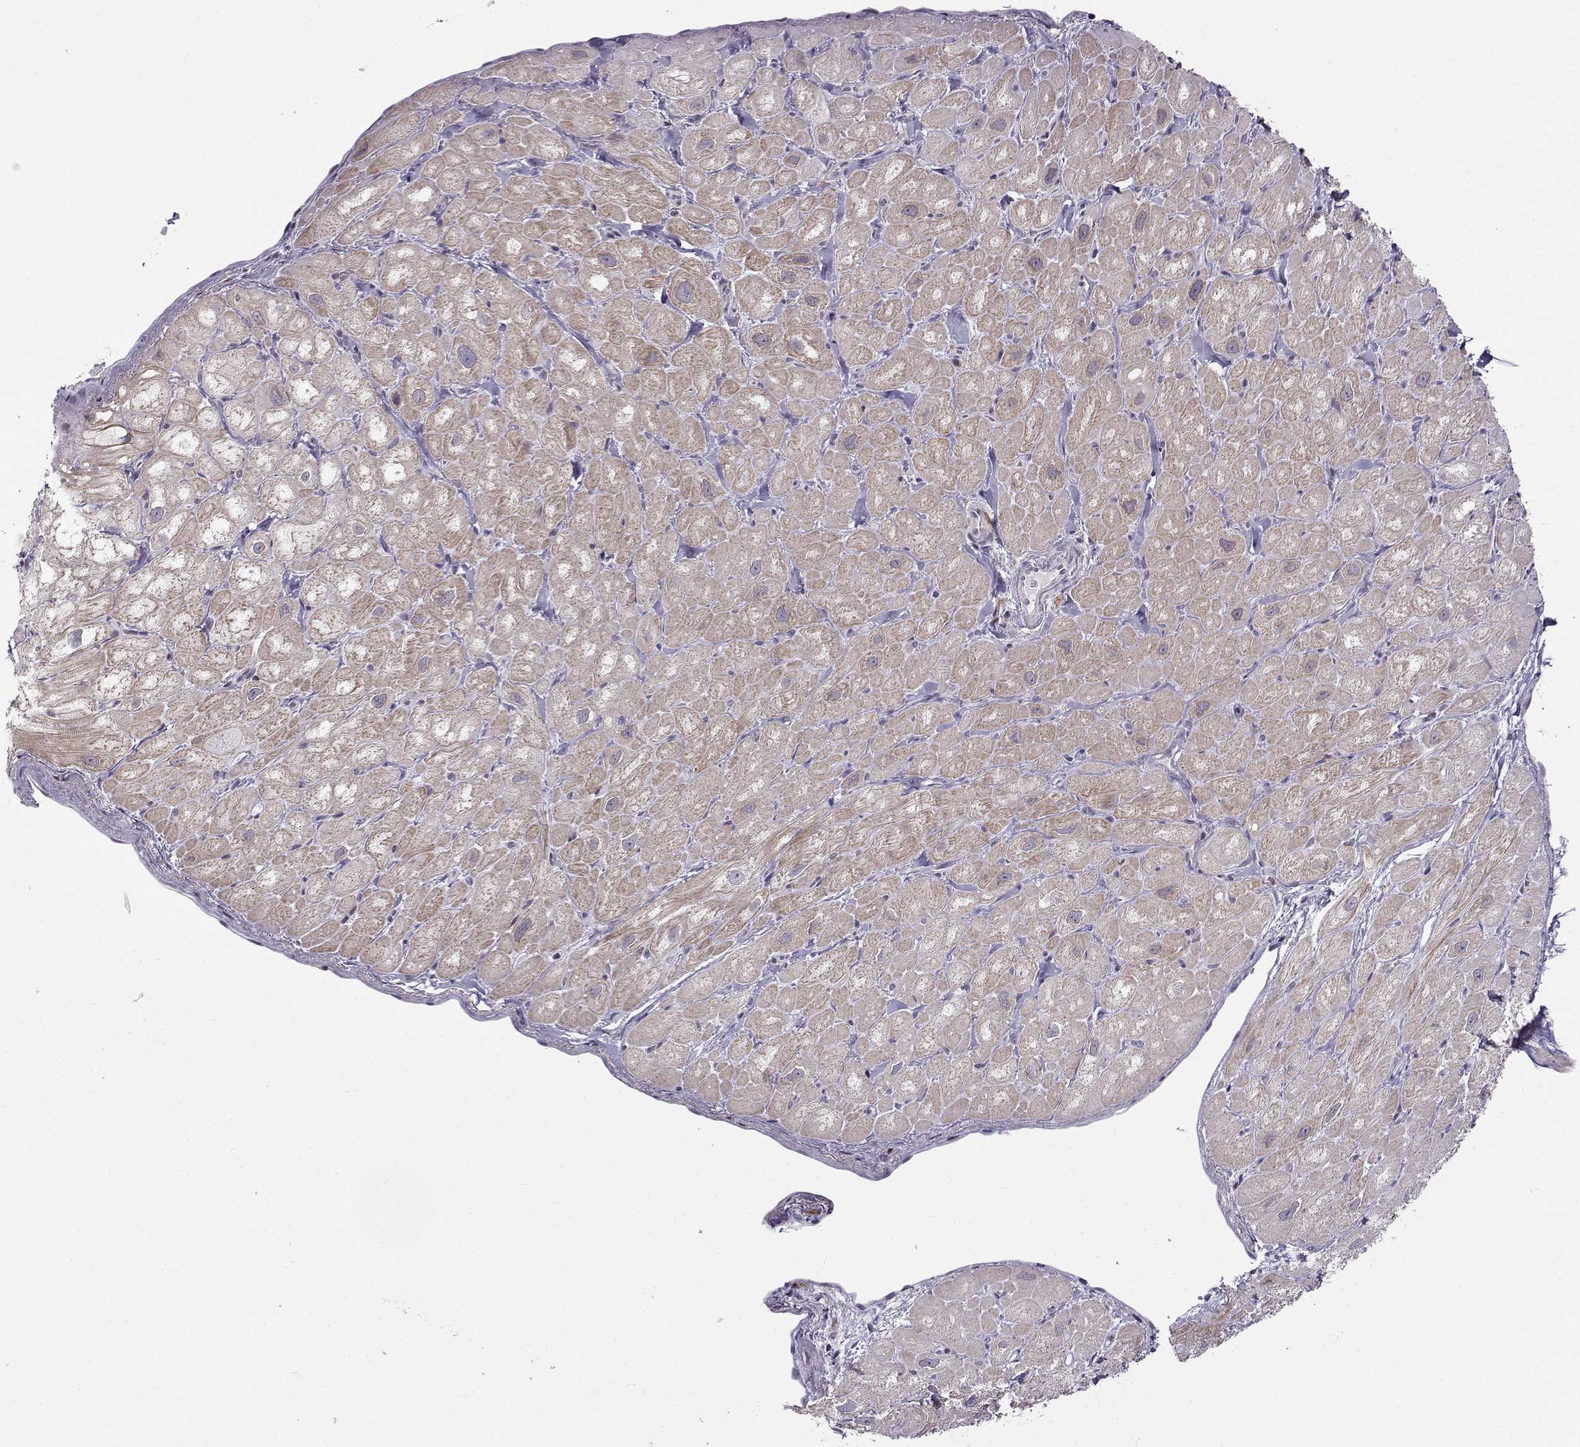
{"staining": {"intensity": "weak", "quantity": "25%-75%", "location": "cytoplasmic/membranous"}, "tissue": "heart muscle", "cell_type": "Cardiomyocytes", "image_type": "normal", "snomed": [{"axis": "morphology", "description": "Normal tissue, NOS"}, {"axis": "topography", "description": "Heart"}], "caption": "Brown immunohistochemical staining in benign human heart muscle exhibits weak cytoplasmic/membranous staining in about 25%-75% of cardiomyocytes. Nuclei are stained in blue.", "gene": "BACH1", "patient": {"sex": "male", "age": 60}}